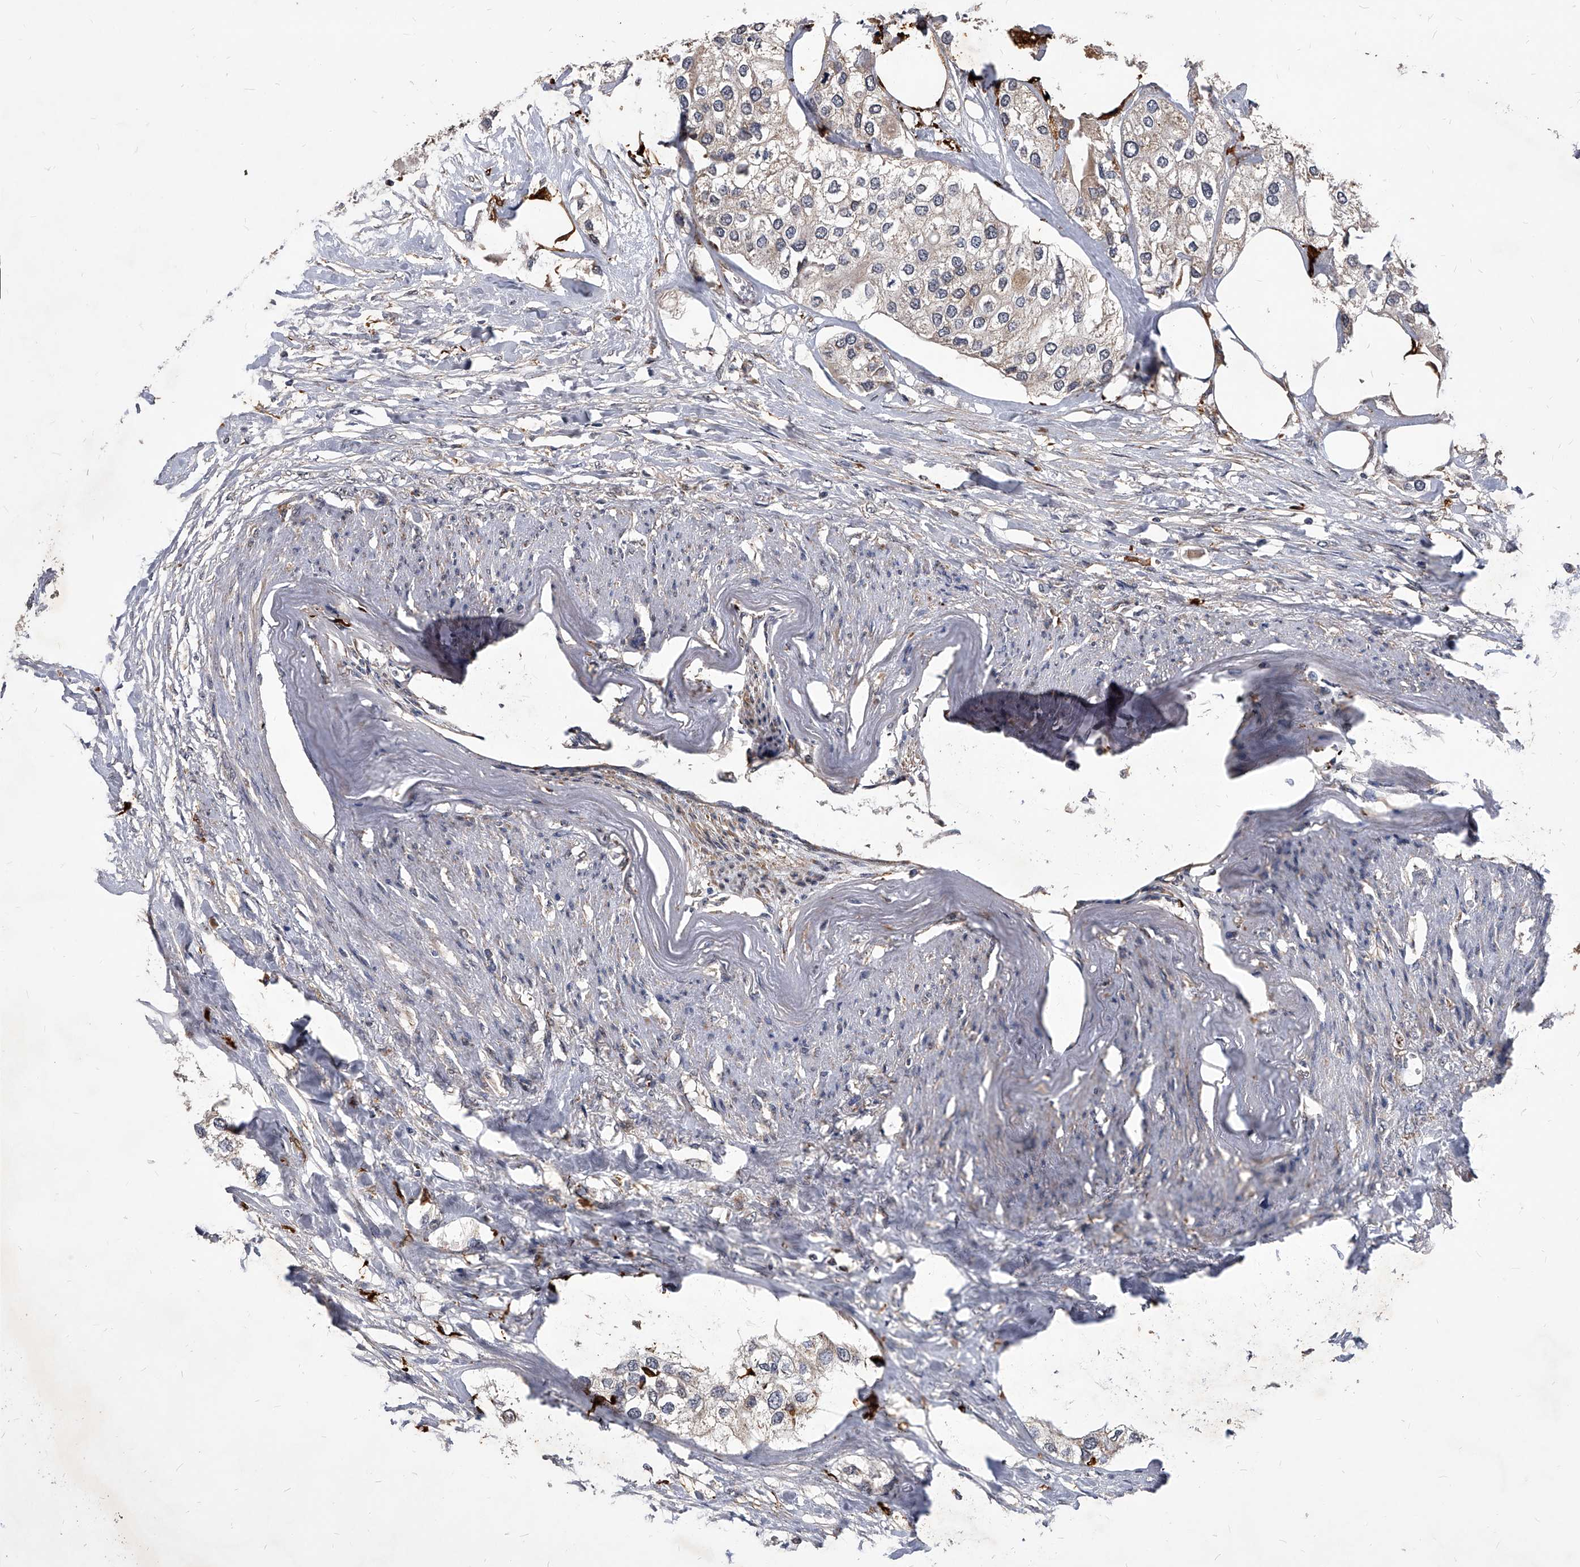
{"staining": {"intensity": "weak", "quantity": "<25%", "location": "cytoplasmic/membranous"}, "tissue": "urothelial cancer", "cell_type": "Tumor cells", "image_type": "cancer", "snomed": [{"axis": "morphology", "description": "Urothelial carcinoma, High grade"}, {"axis": "topography", "description": "Urinary bladder"}], "caption": "A histopathology image of human urothelial cancer is negative for staining in tumor cells.", "gene": "SOBP", "patient": {"sex": "male", "age": 64}}